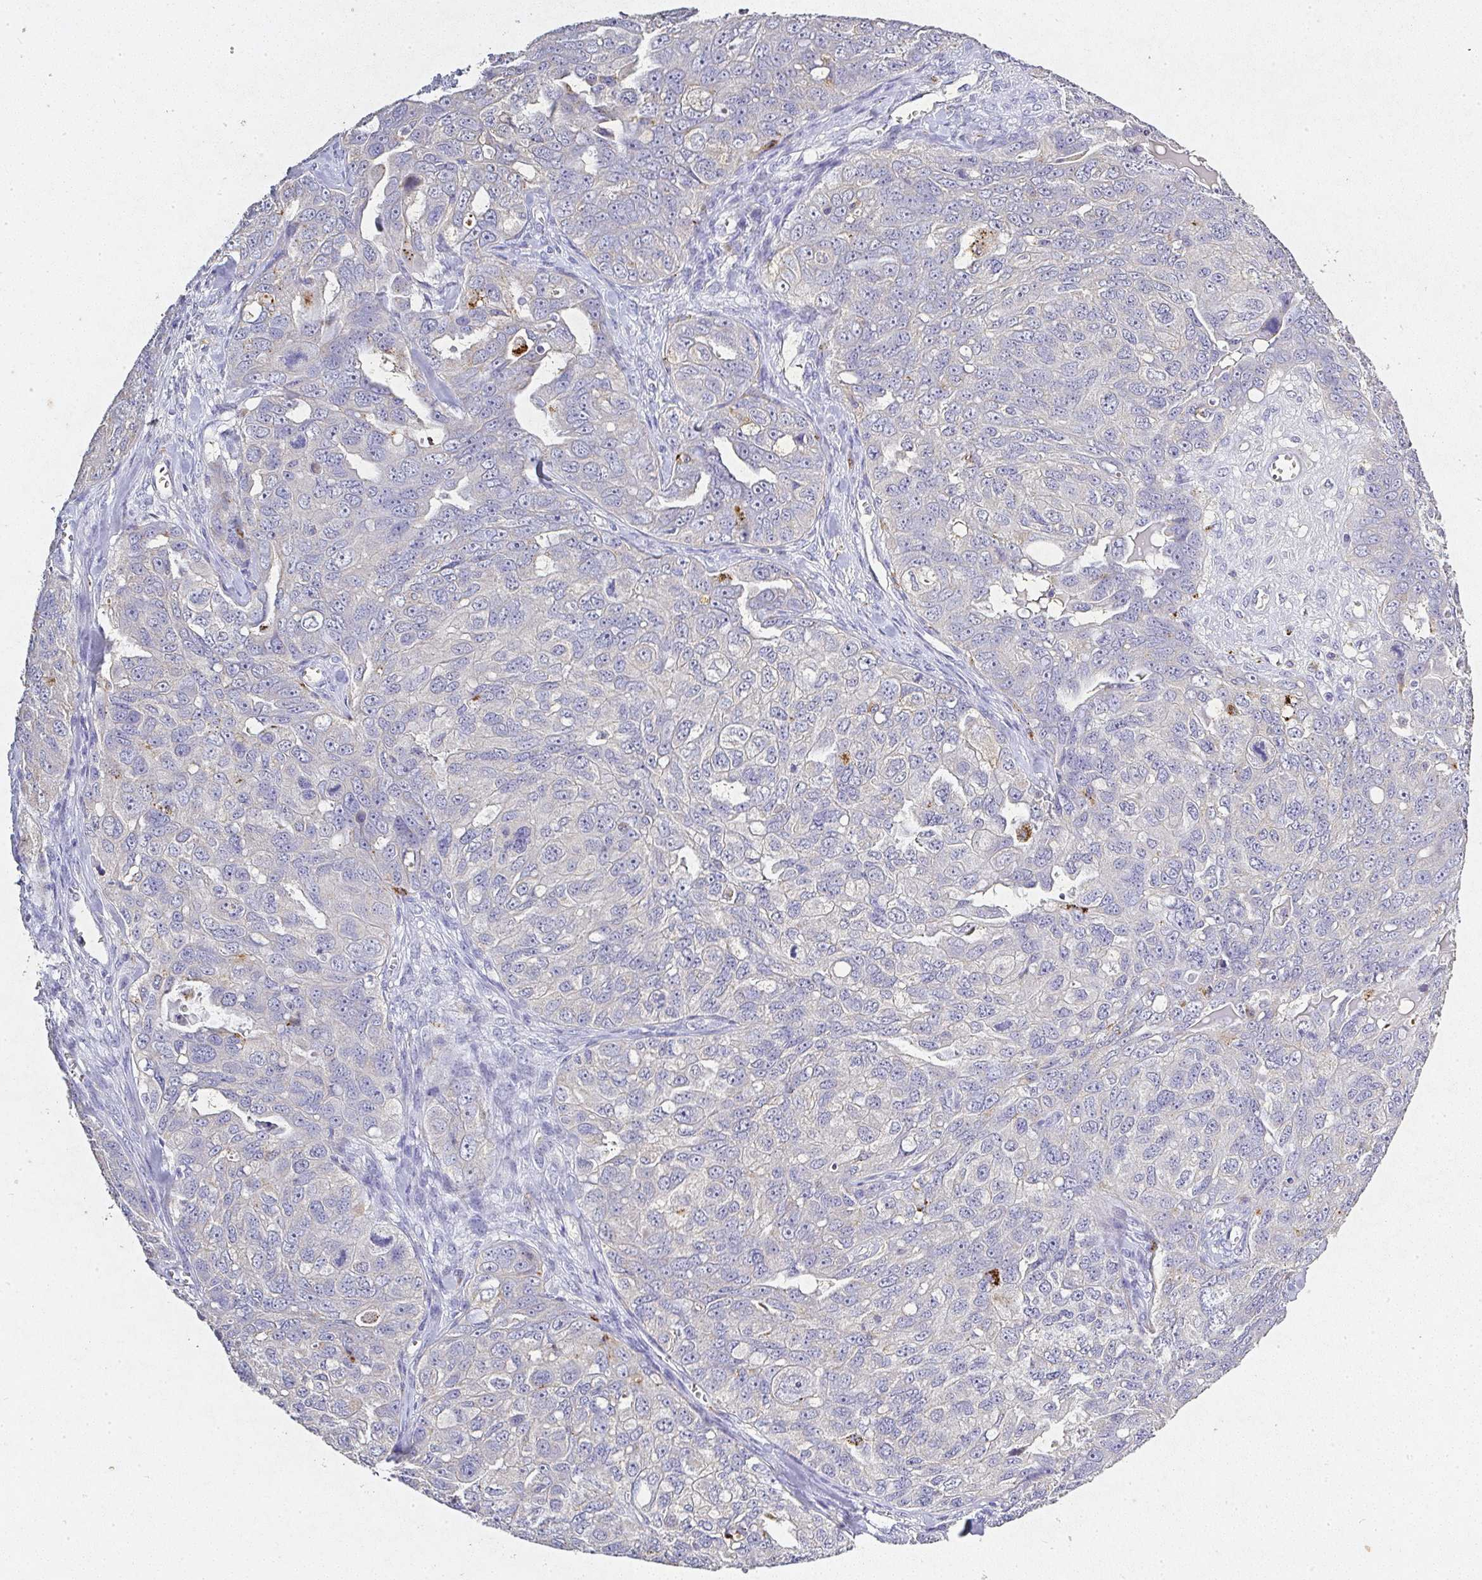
{"staining": {"intensity": "negative", "quantity": "none", "location": "none"}, "tissue": "ovarian cancer", "cell_type": "Tumor cells", "image_type": "cancer", "snomed": [{"axis": "morphology", "description": "Carcinoma, endometroid"}, {"axis": "topography", "description": "Ovary"}], "caption": "A histopathology image of human ovarian cancer (endometroid carcinoma) is negative for staining in tumor cells.", "gene": "RPS2", "patient": {"sex": "female", "age": 70}}